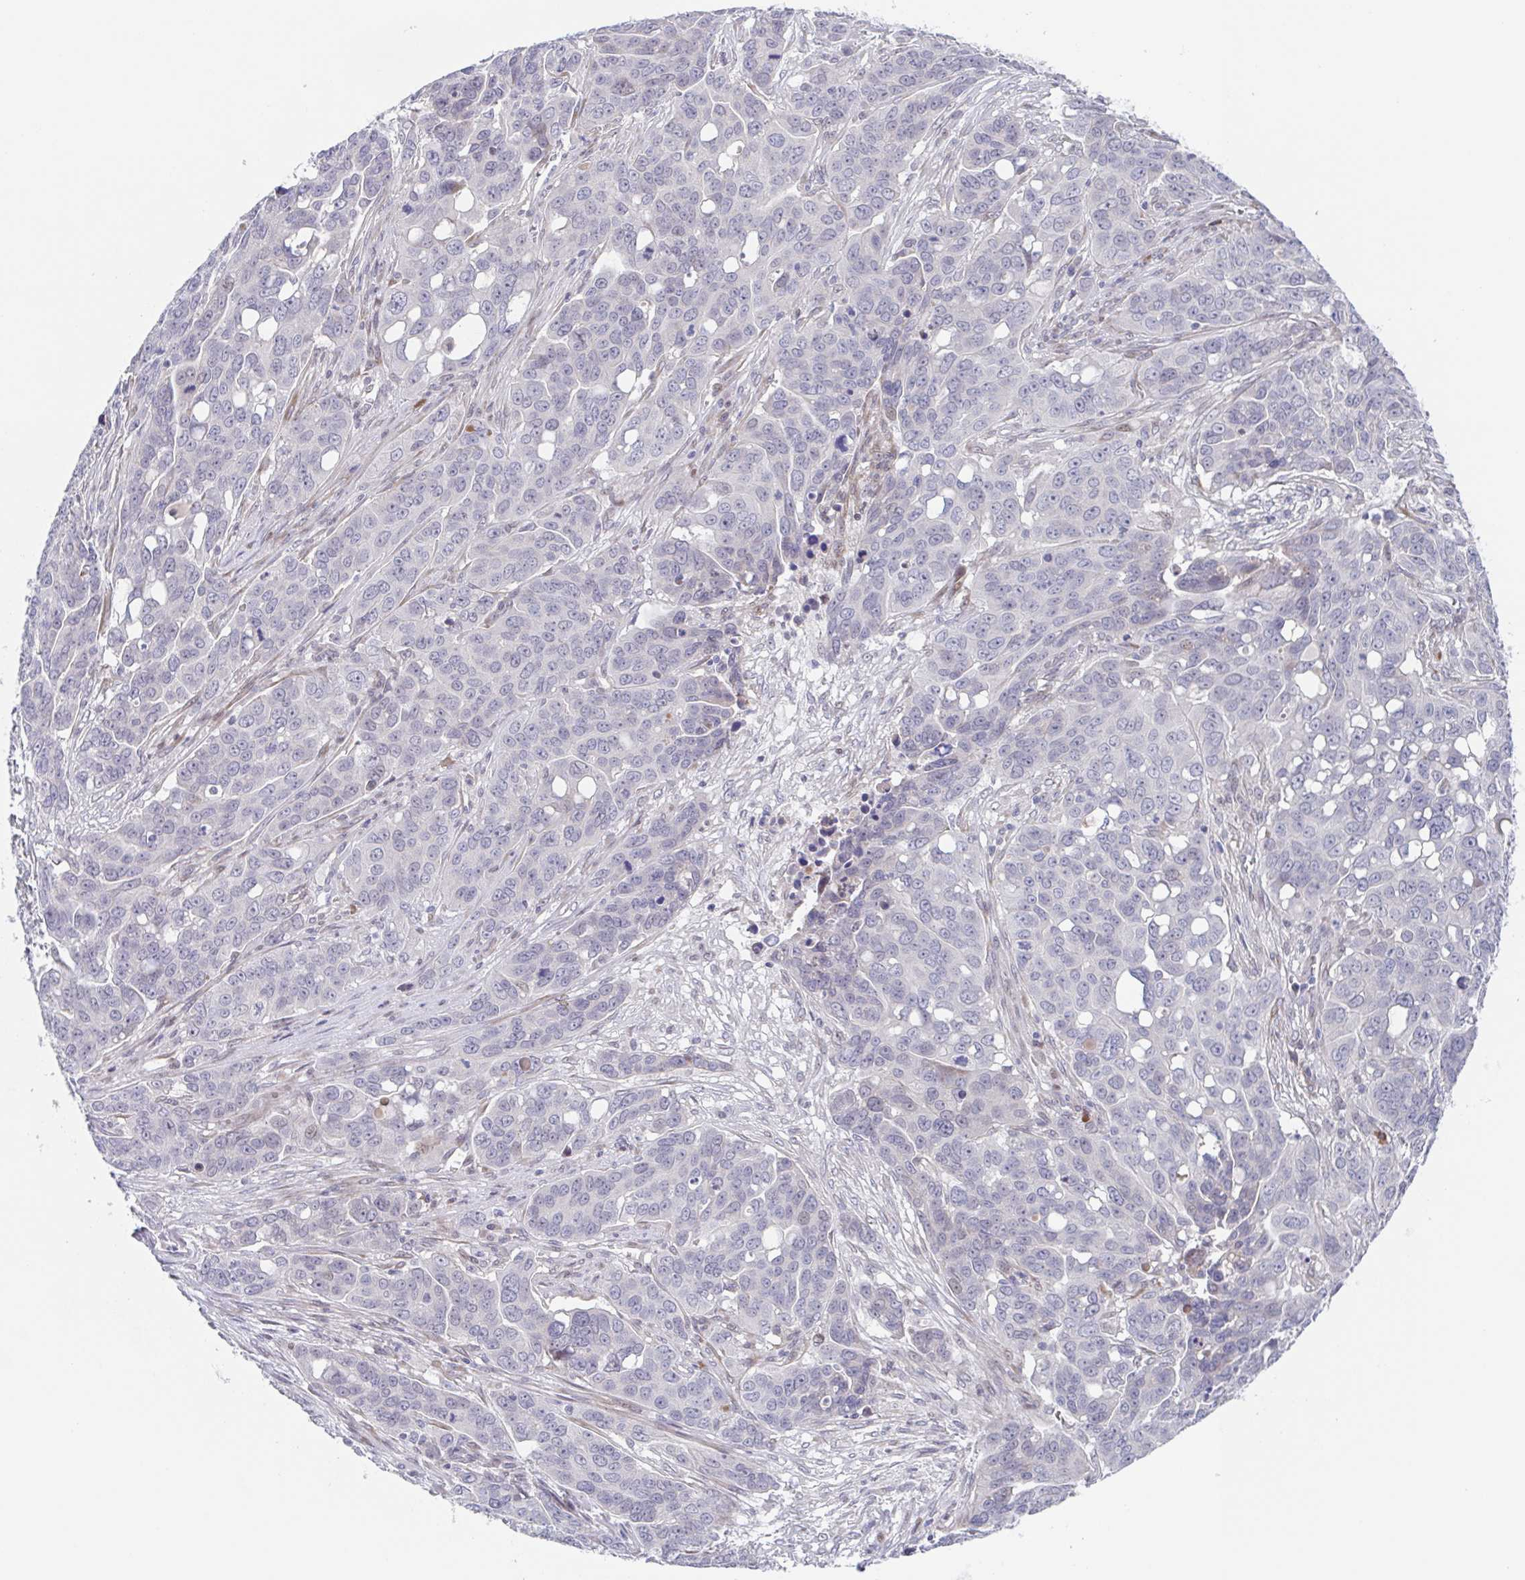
{"staining": {"intensity": "negative", "quantity": "none", "location": "none"}, "tissue": "ovarian cancer", "cell_type": "Tumor cells", "image_type": "cancer", "snomed": [{"axis": "morphology", "description": "Carcinoma, endometroid"}, {"axis": "topography", "description": "Ovary"}], "caption": "The photomicrograph reveals no staining of tumor cells in ovarian cancer (endometroid carcinoma).", "gene": "POU2F3", "patient": {"sex": "female", "age": 78}}